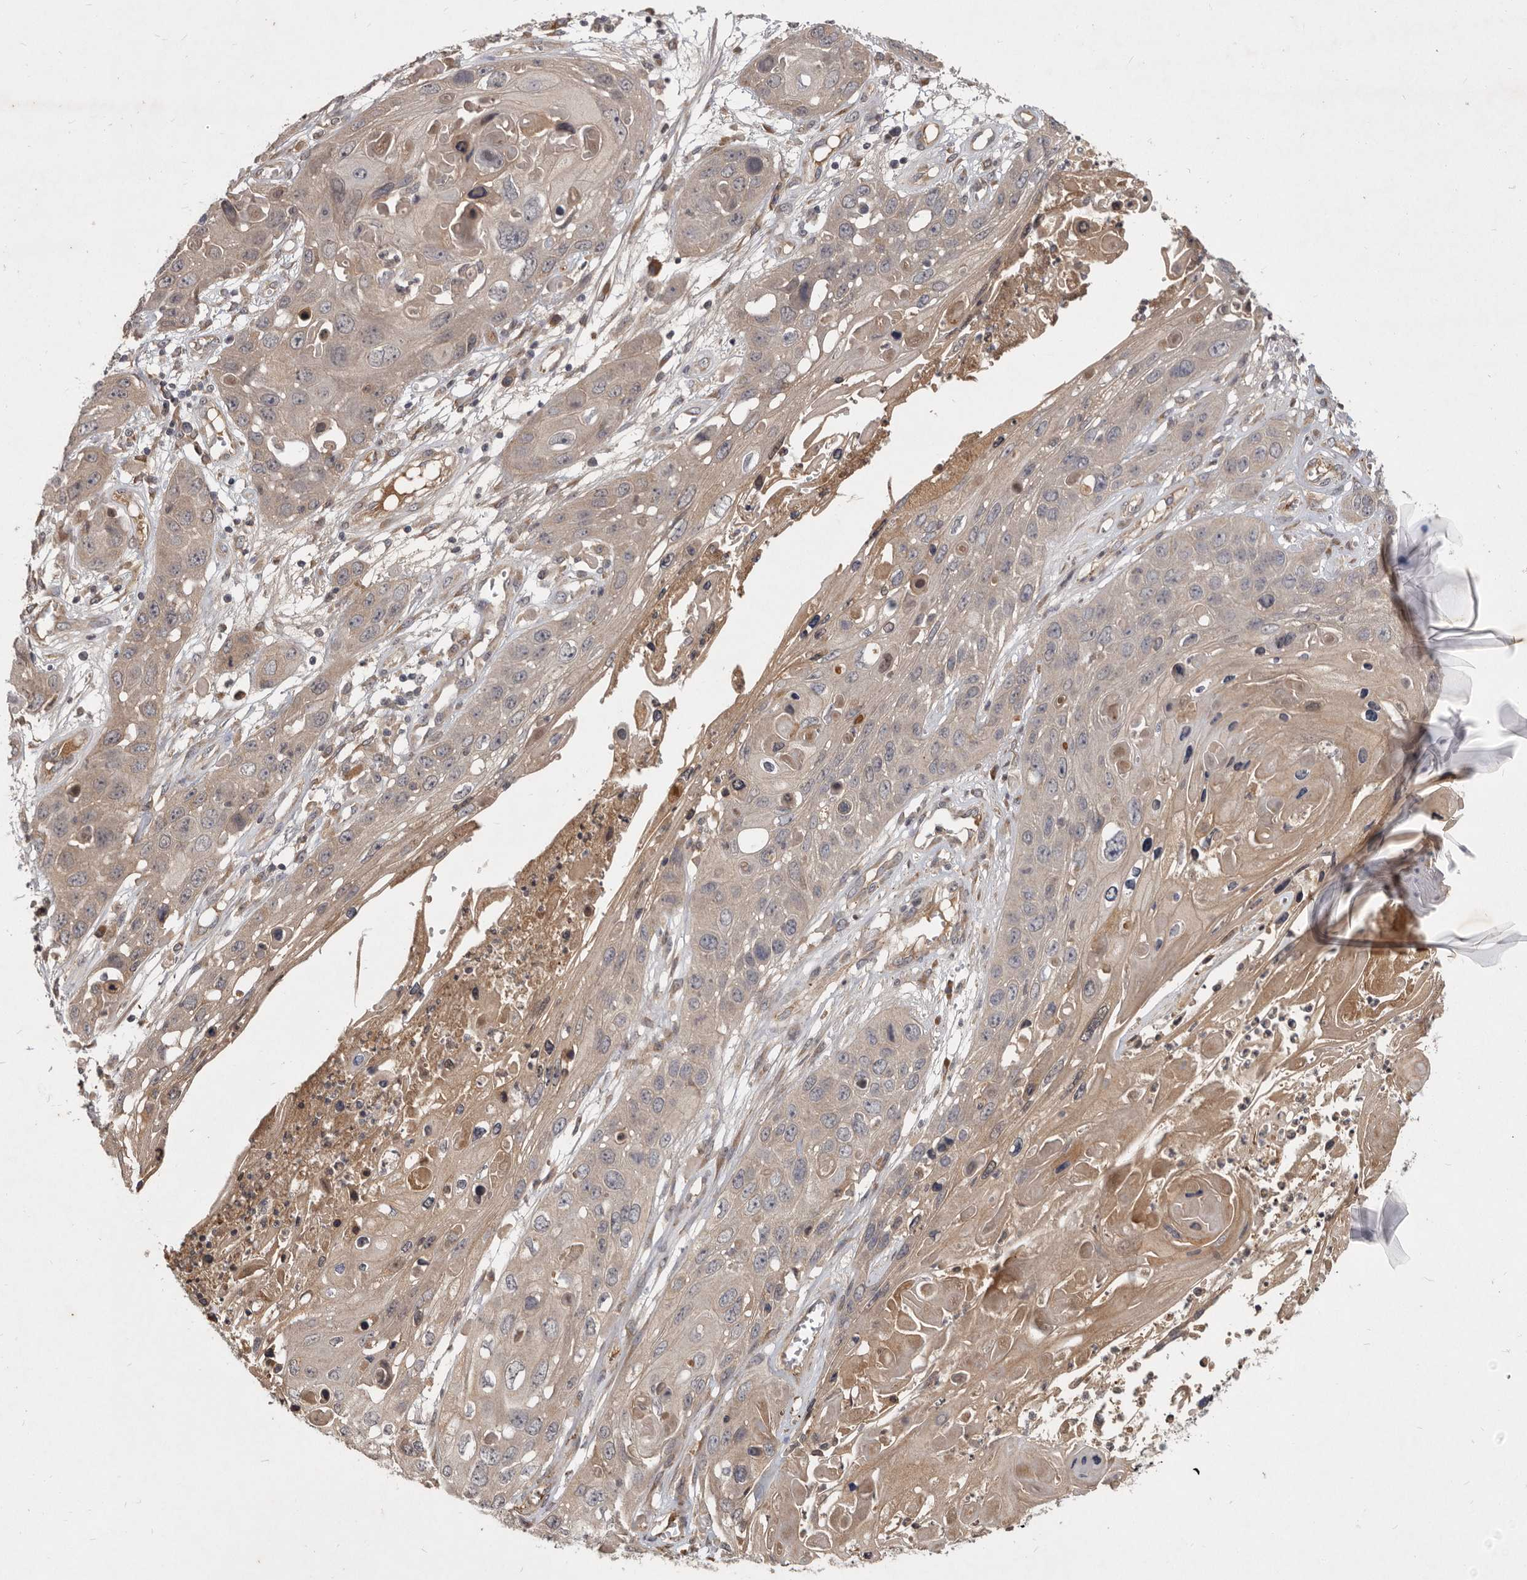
{"staining": {"intensity": "weak", "quantity": "<25%", "location": "cytoplasmic/membranous"}, "tissue": "skin cancer", "cell_type": "Tumor cells", "image_type": "cancer", "snomed": [{"axis": "morphology", "description": "Squamous cell carcinoma, NOS"}, {"axis": "topography", "description": "Skin"}], "caption": "Skin cancer (squamous cell carcinoma) was stained to show a protein in brown. There is no significant staining in tumor cells.", "gene": "DNAJC28", "patient": {"sex": "male", "age": 55}}